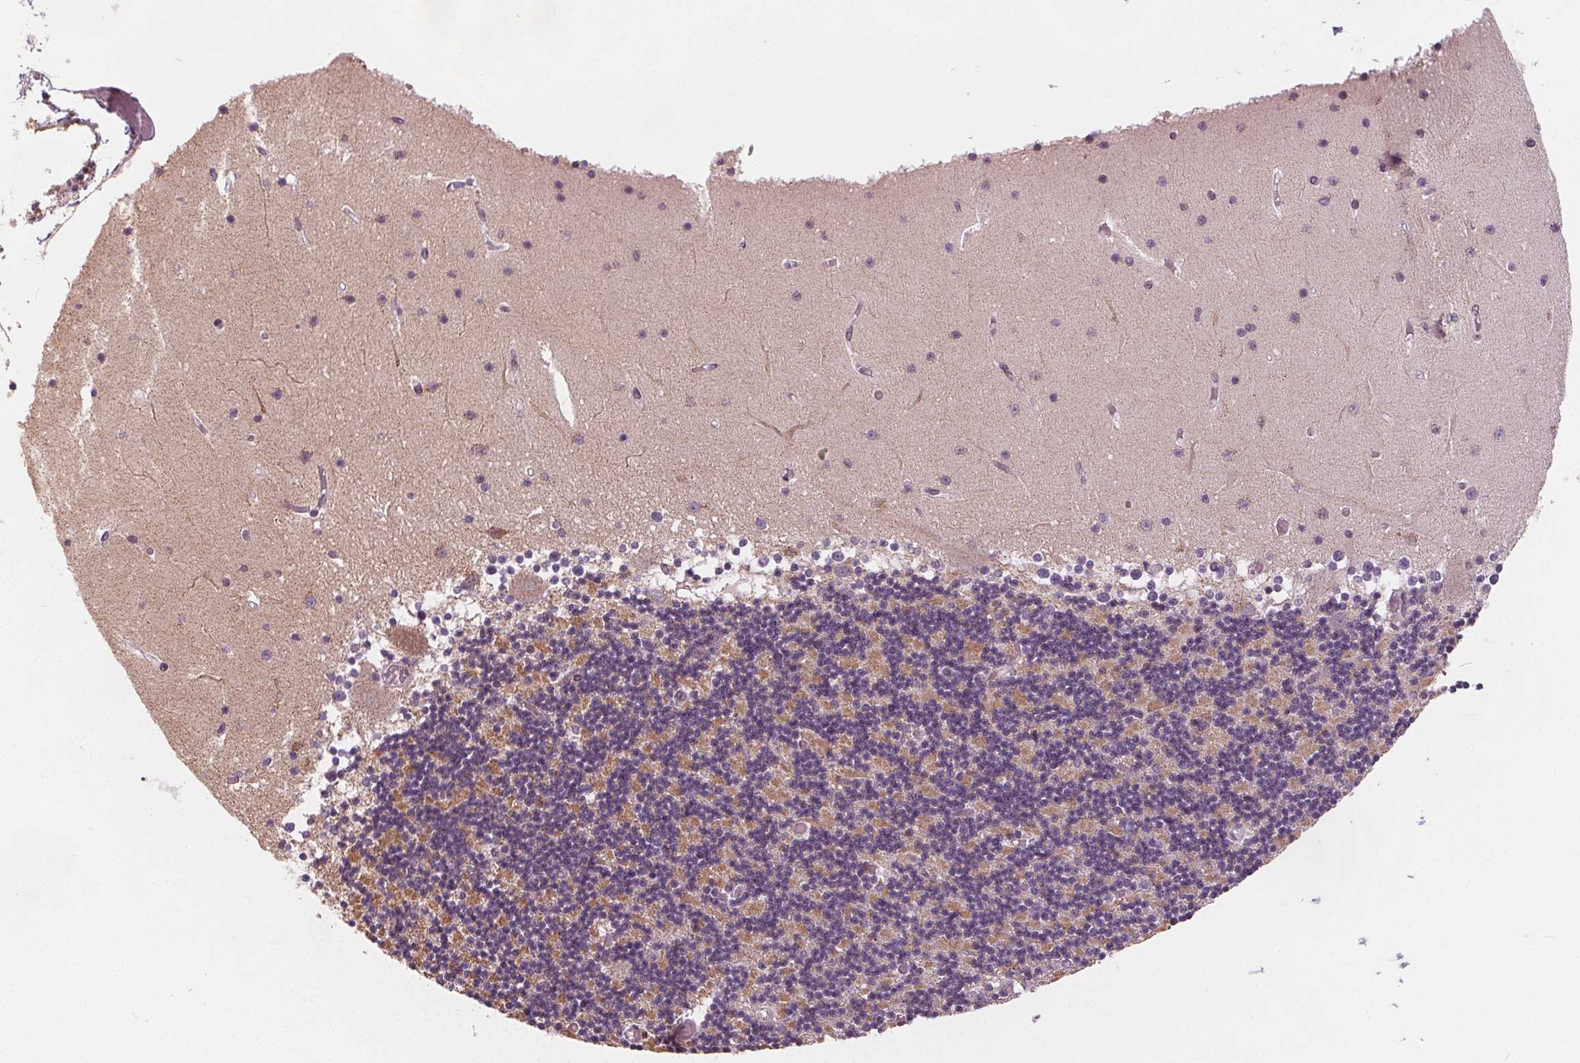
{"staining": {"intensity": "moderate", "quantity": "25%-75%", "location": "cytoplasmic/membranous"}, "tissue": "cerebellum", "cell_type": "Cells in granular layer", "image_type": "normal", "snomed": [{"axis": "morphology", "description": "Normal tissue, NOS"}, {"axis": "topography", "description": "Cerebellum"}], "caption": "The photomicrograph exhibits a brown stain indicating the presence of a protein in the cytoplasmic/membranous of cells in granular layer in cerebellum.", "gene": "DPM2", "patient": {"sex": "female", "age": 28}}